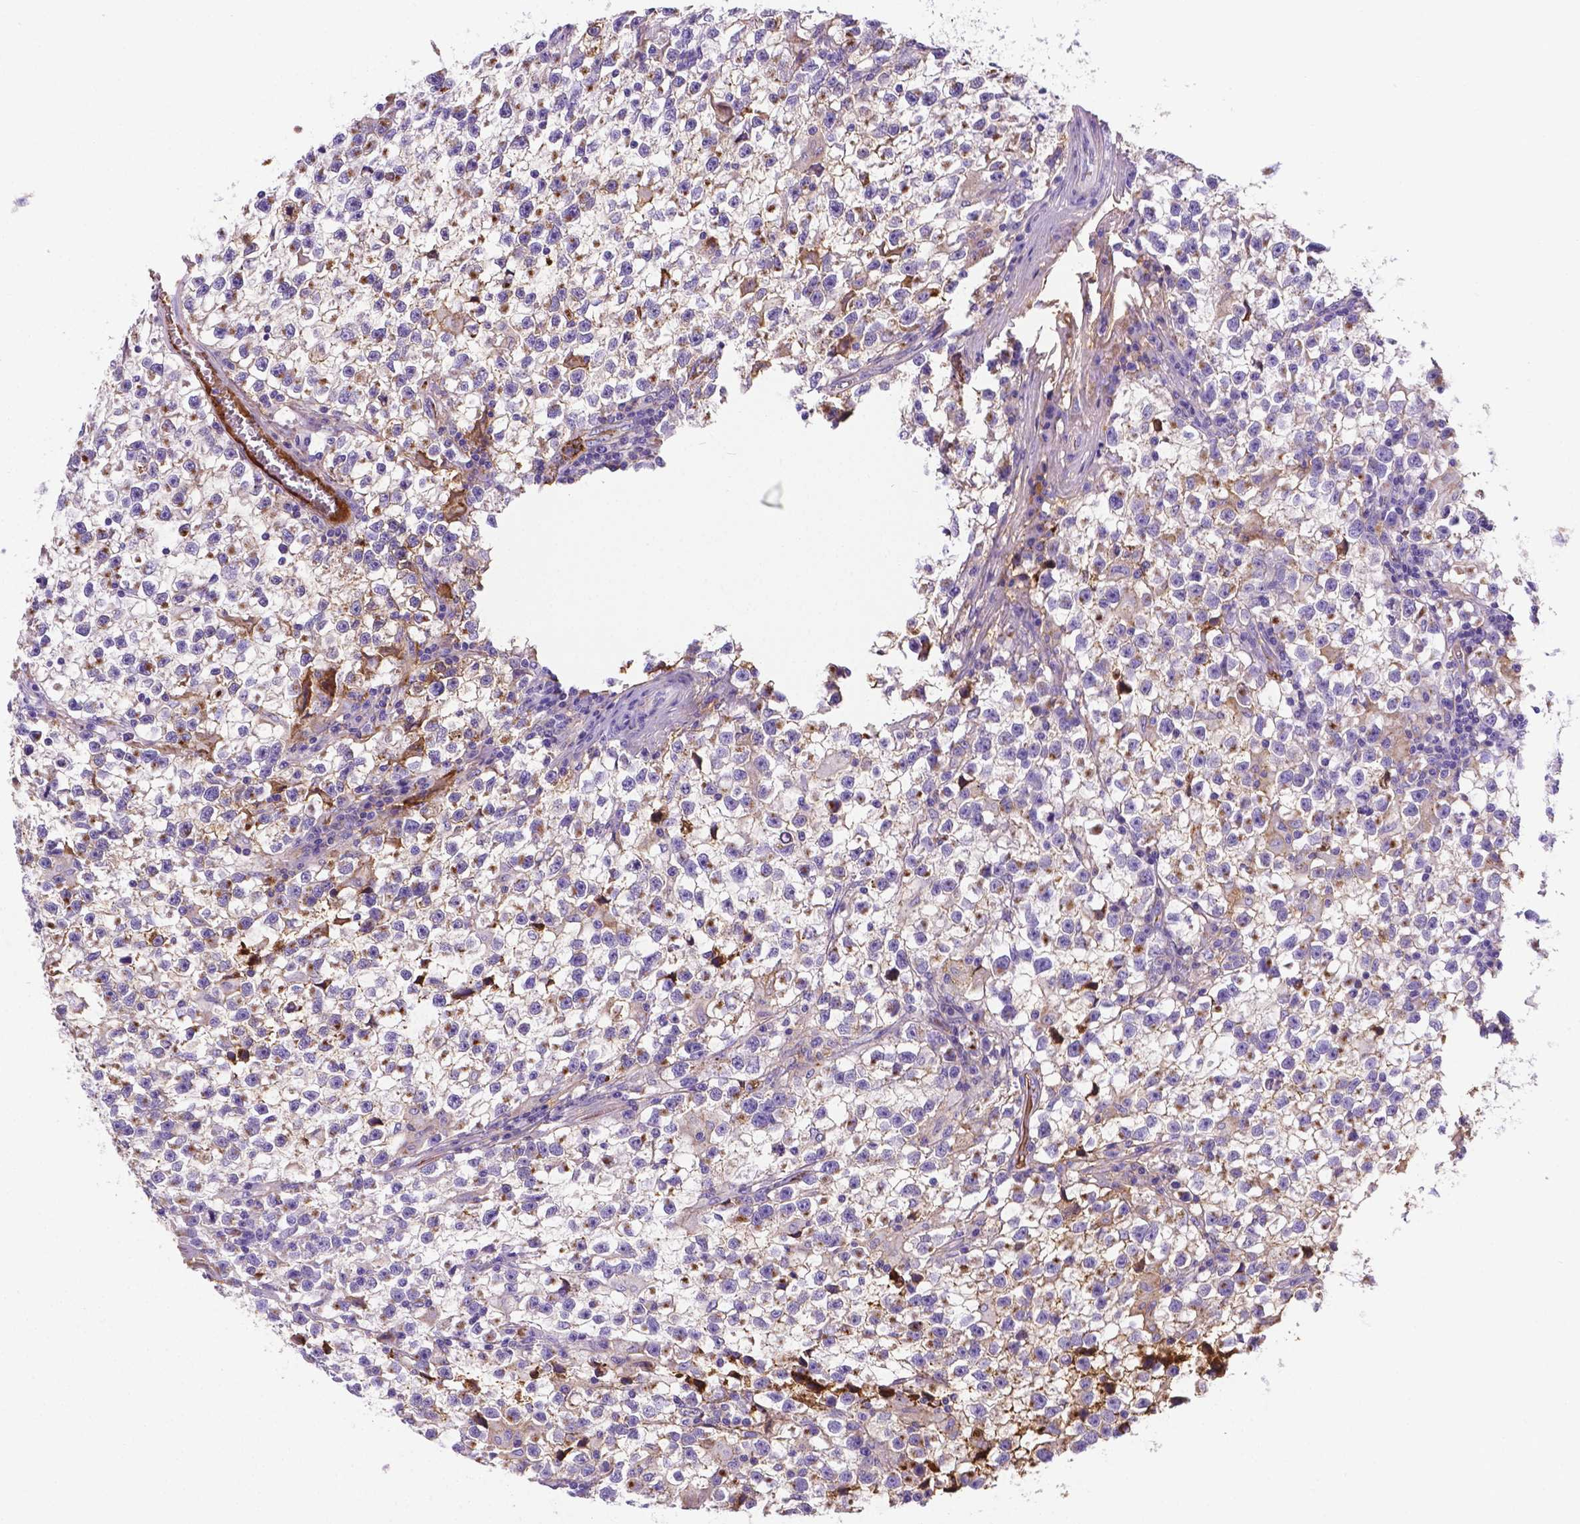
{"staining": {"intensity": "moderate", "quantity": "<25%", "location": "cytoplasmic/membranous"}, "tissue": "testis cancer", "cell_type": "Tumor cells", "image_type": "cancer", "snomed": [{"axis": "morphology", "description": "Seminoma, NOS"}, {"axis": "topography", "description": "Testis"}], "caption": "Immunohistochemical staining of human seminoma (testis) shows low levels of moderate cytoplasmic/membranous protein positivity in about <25% of tumor cells. The staining was performed using DAB, with brown indicating positive protein expression. Nuclei are stained blue with hematoxylin.", "gene": "APOE", "patient": {"sex": "male", "age": 31}}